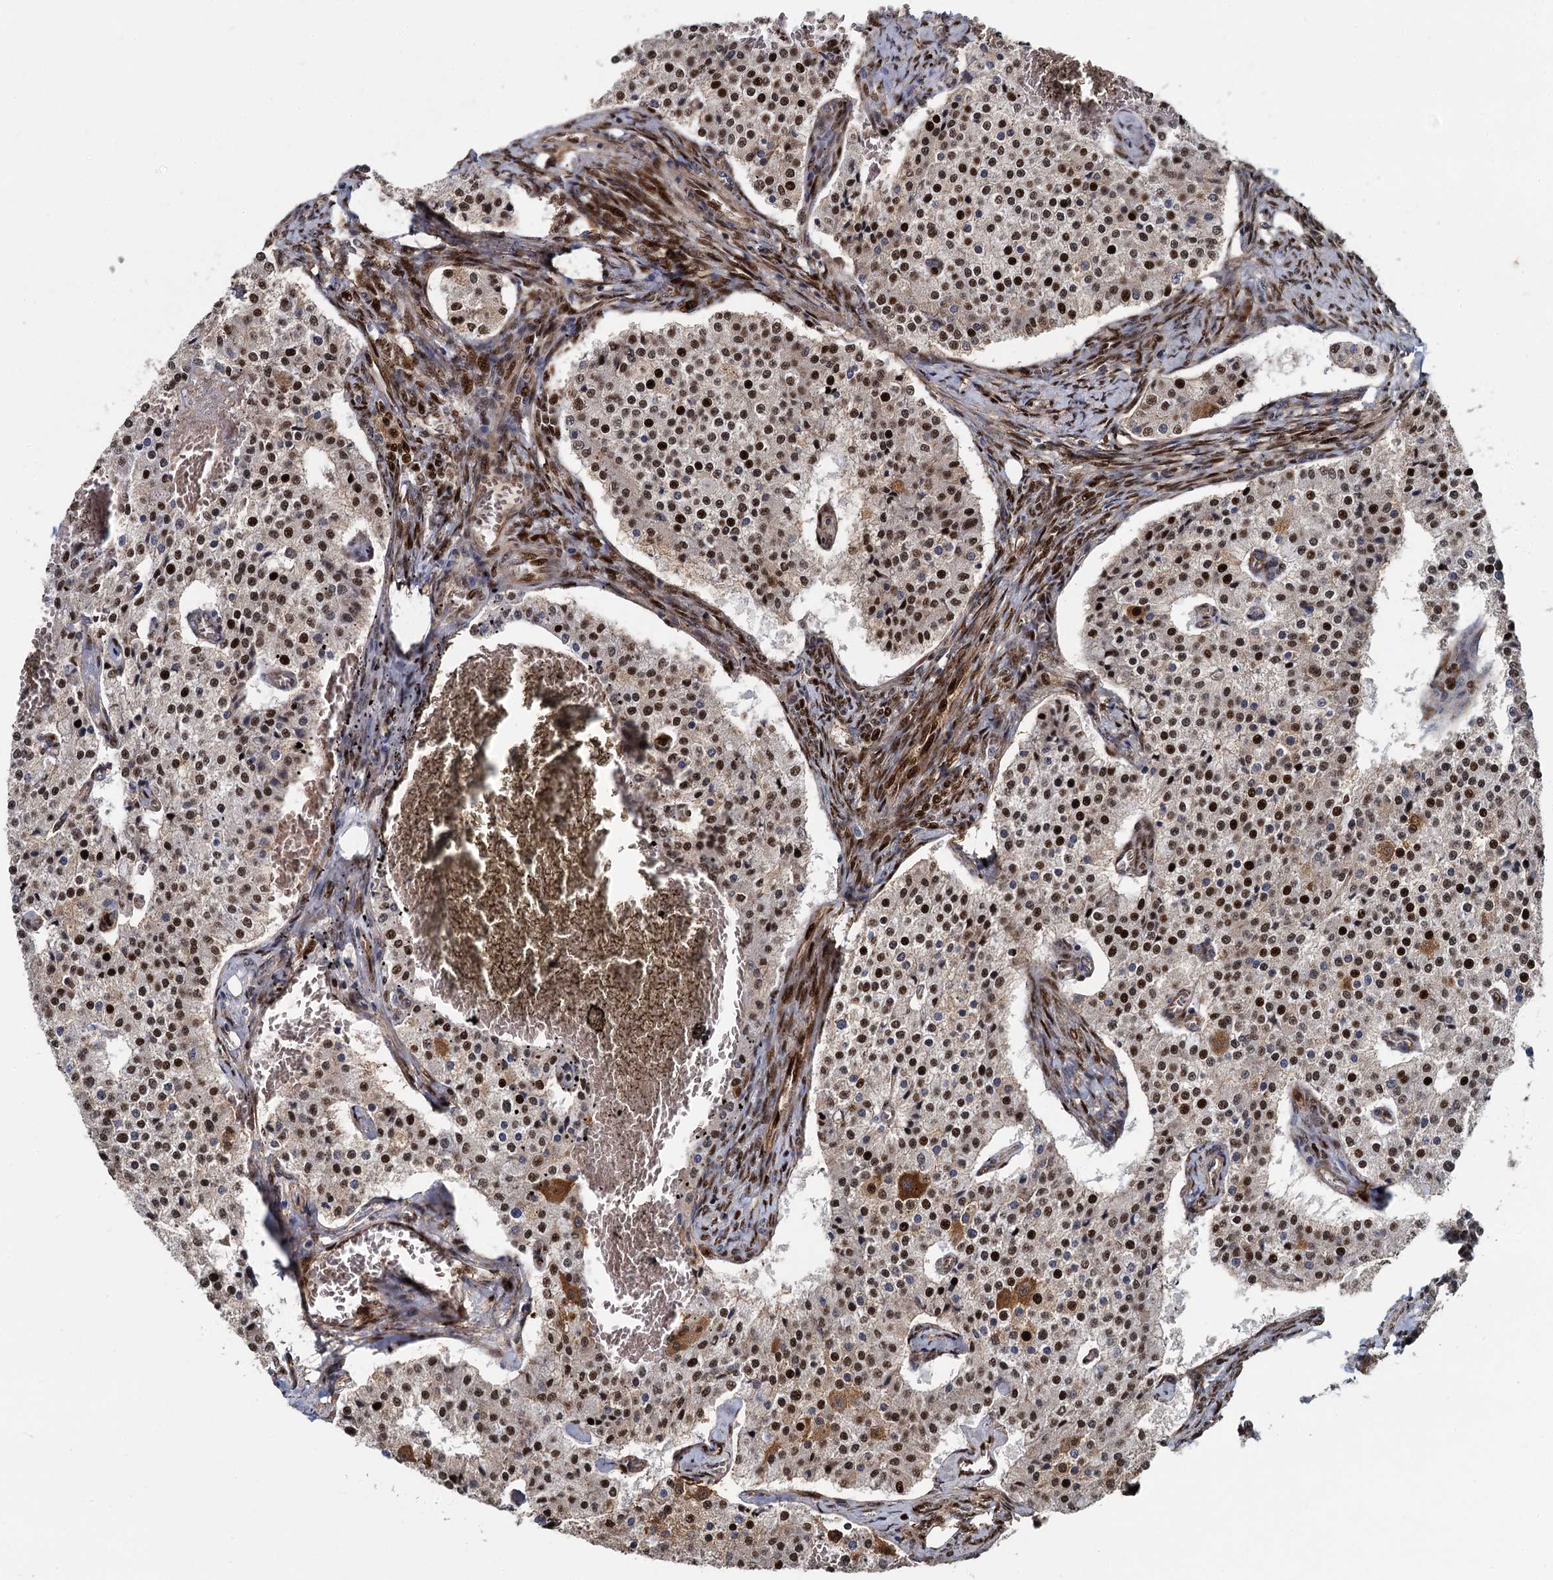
{"staining": {"intensity": "moderate", "quantity": ">75%", "location": "nuclear"}, "tissue": "carcinoid", "cell_type": "Tumor cells", "image_type": "cancer", "snomed": [{"axis": "morphology", "description": "Carcinoid, malignant, NOS"}, {"axis": "topography", "description": "Colon"}], "caption": "Immunohistochemistry (IHC) of human carcinoid exhibits medium levels of moderate nuclear expression in about >75% of tumor cells.", "gene": "ANKRD49", "patient": {"sex": "female", "age": 52}}